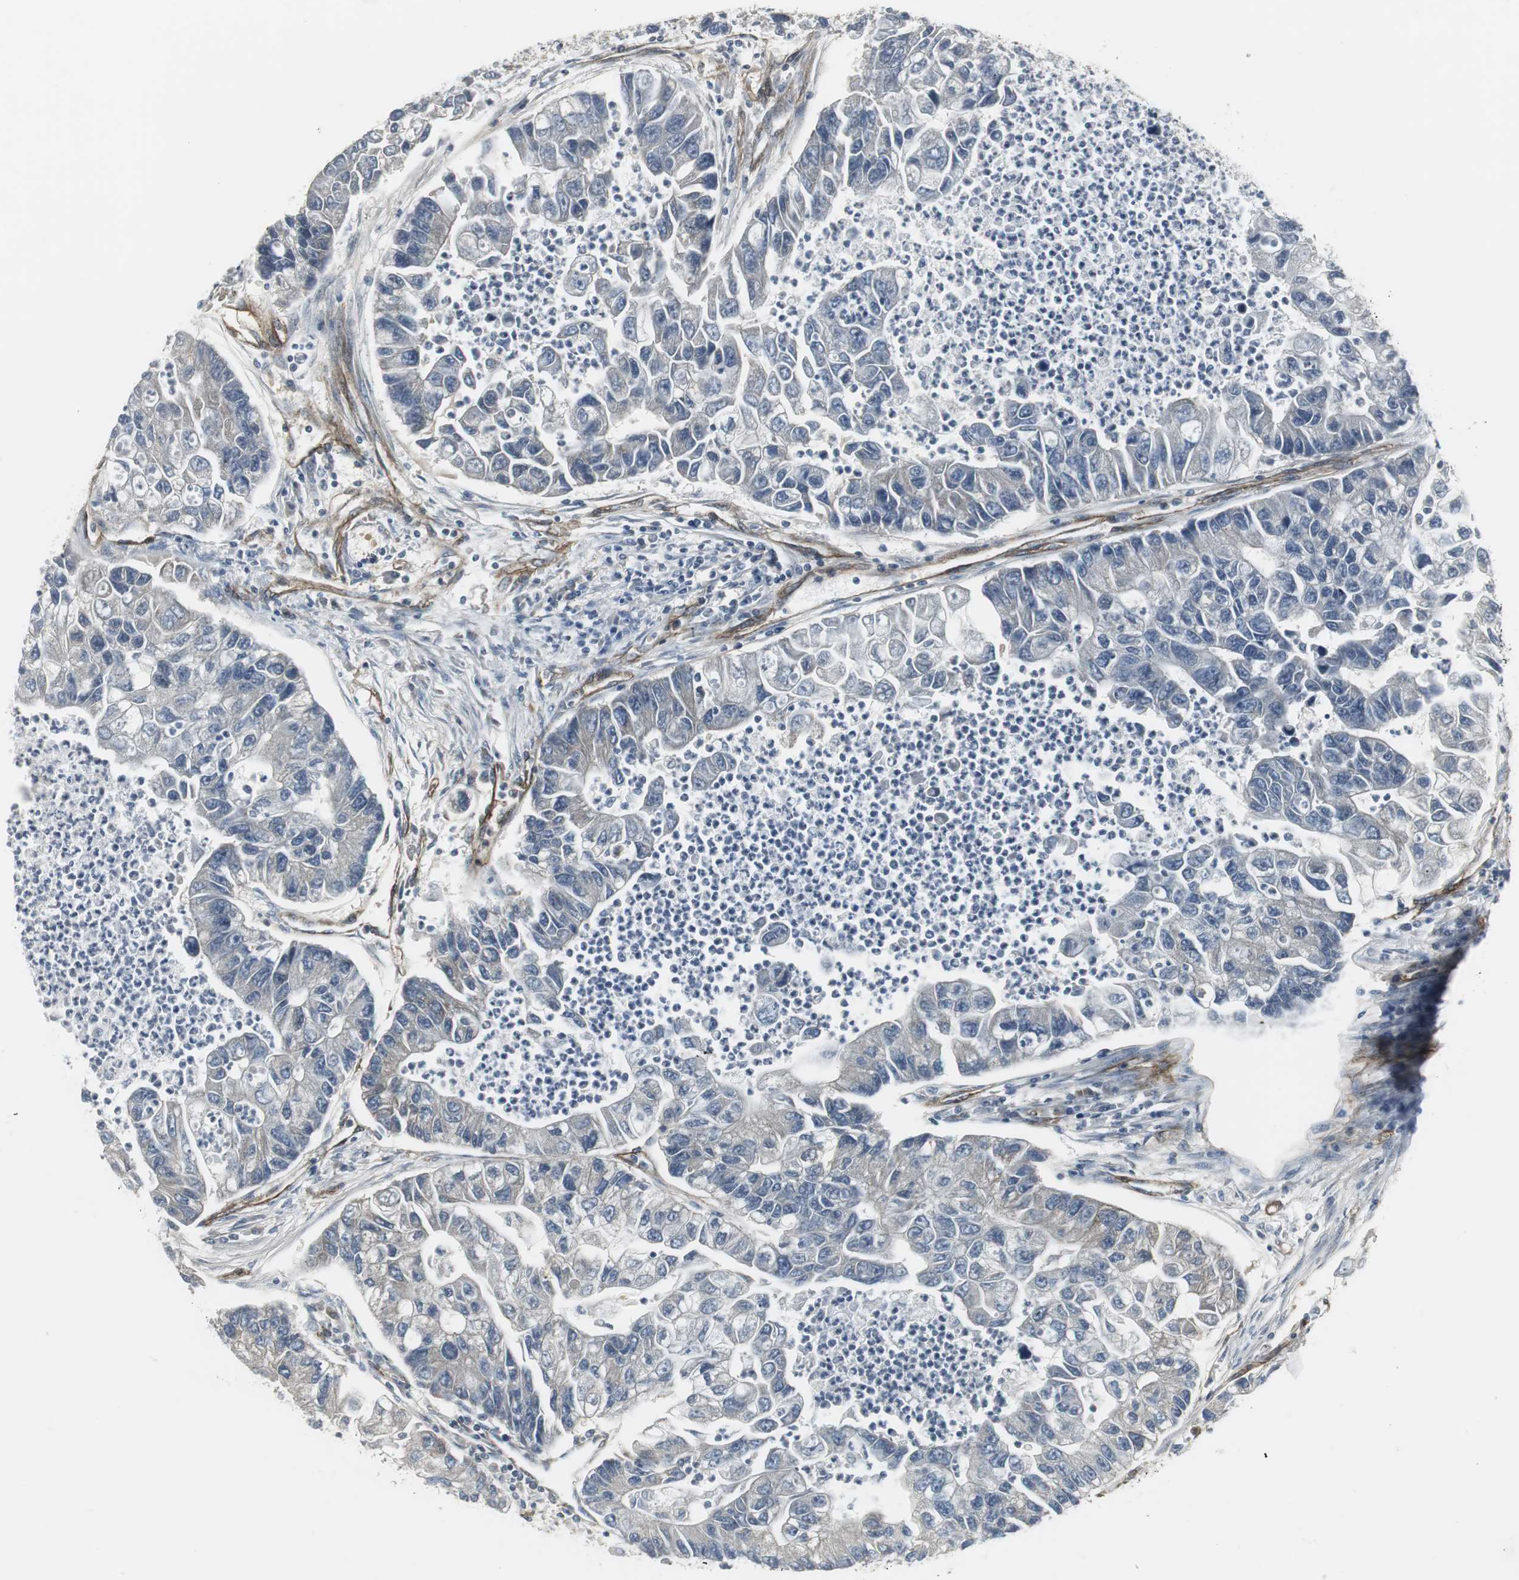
{"staining": {"intensity": "negative", "quantity": "none", "location": "none"}, "tissue": "lung cancer", "cell_type": "Tumor cells", "image_type": "cancer", "snomed": [{"axis": "morphology", "description": "Adenocarcinoma, NOS"}, {"axis": "topography", "description": "Lung"}], "caption": "This is an IHC micrograph of human lung cancer. There is no staining in tumor cells.", "gene": "SCYL3", "patient": {"sex": "female", "age": 51}}